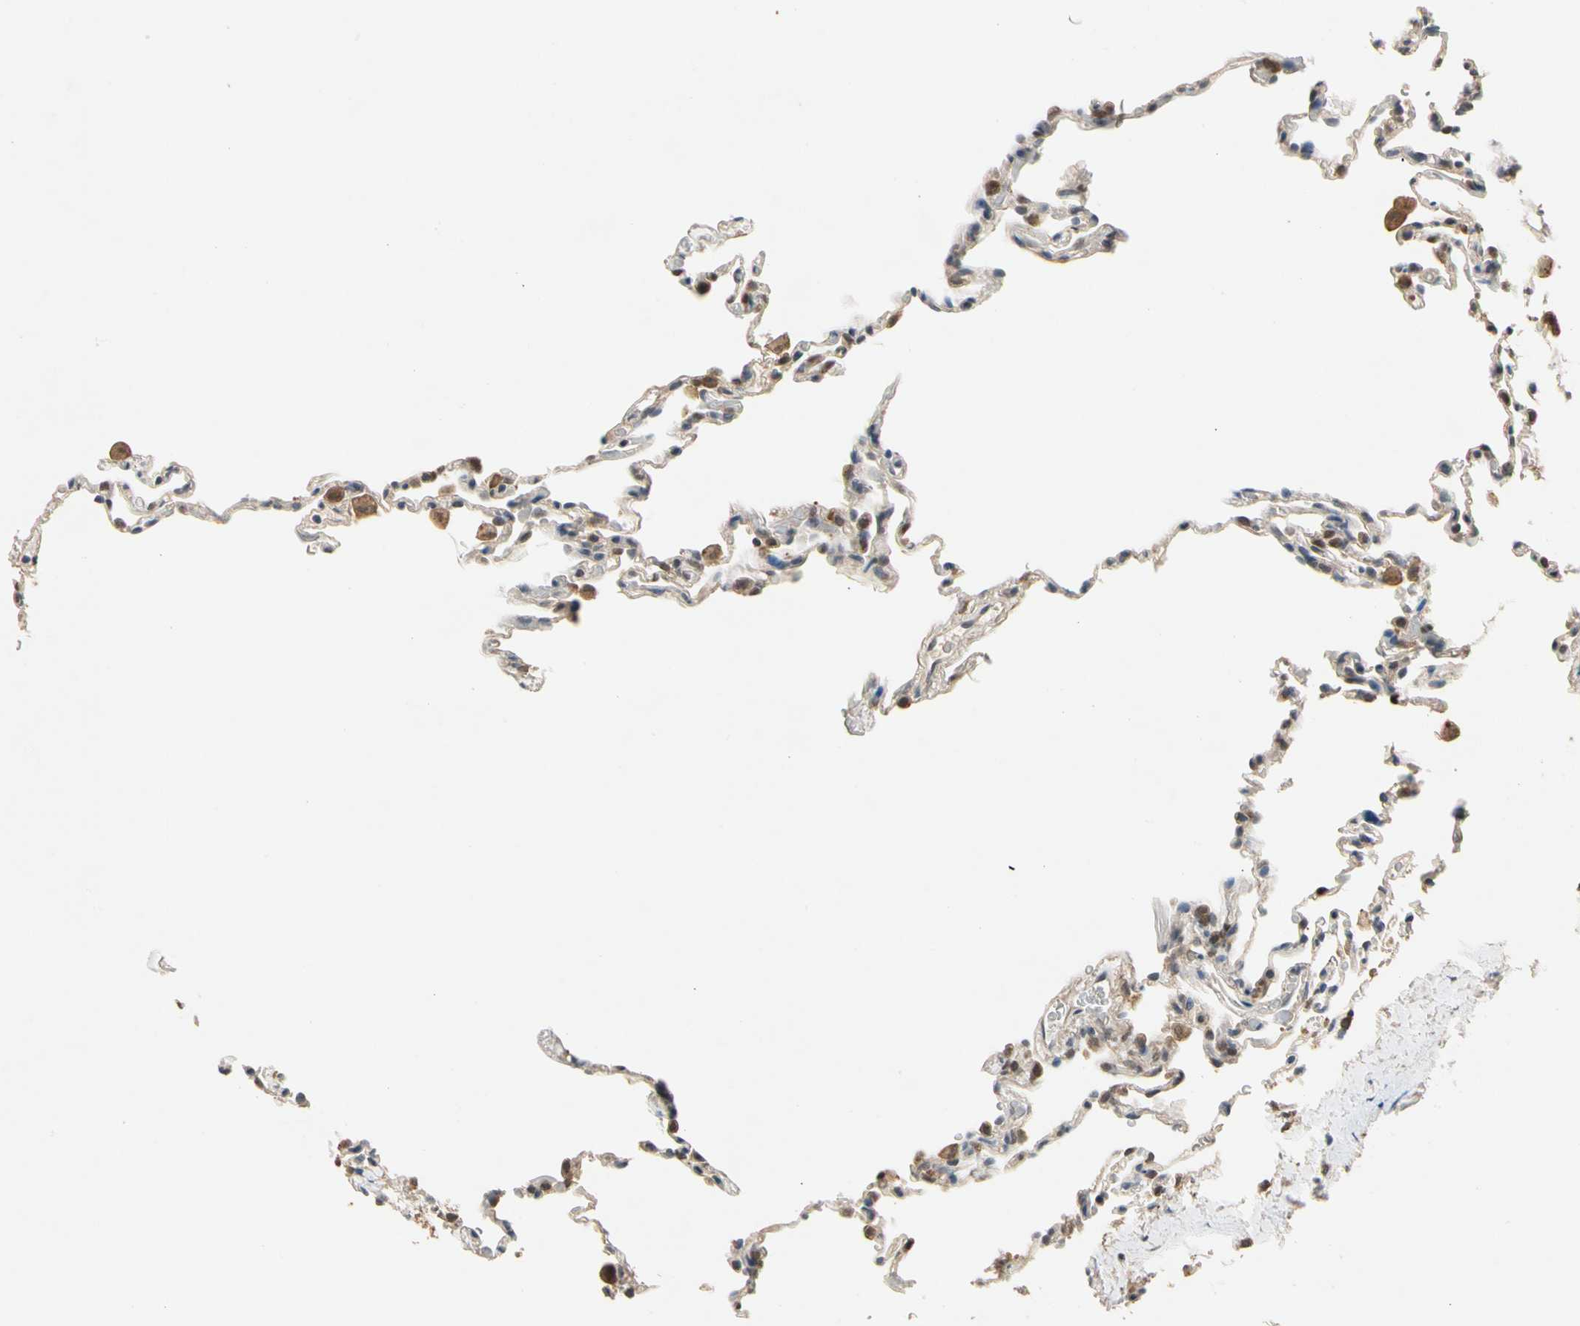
{"staining": {"intensity": "moderate", "quantity": "25%-75%", "location": "cytoplasmic/membranous,nuclear"}, "tissue": "lung", "cell_type": "Alveolar cells", "image_type": "normal", "snomed": [{"axis": "morphology", "description": "Normal tissue, NOS"}, {"axis": "topography", "description": "Lung"}], "caption": "Immunohistochemical staining of unremarkable lung displays 25%-75% levels of moderate cytoplasmic/membranous,nuclear protein staining in about 25%-75% of alveolar cells. The staining is performed using DAB brown chromogen to label protein expression. The nuclei are counter-stained blue using hematoxylin.", "gene": "RIOX2", "patient": {"sex": "male", "age": 59}}